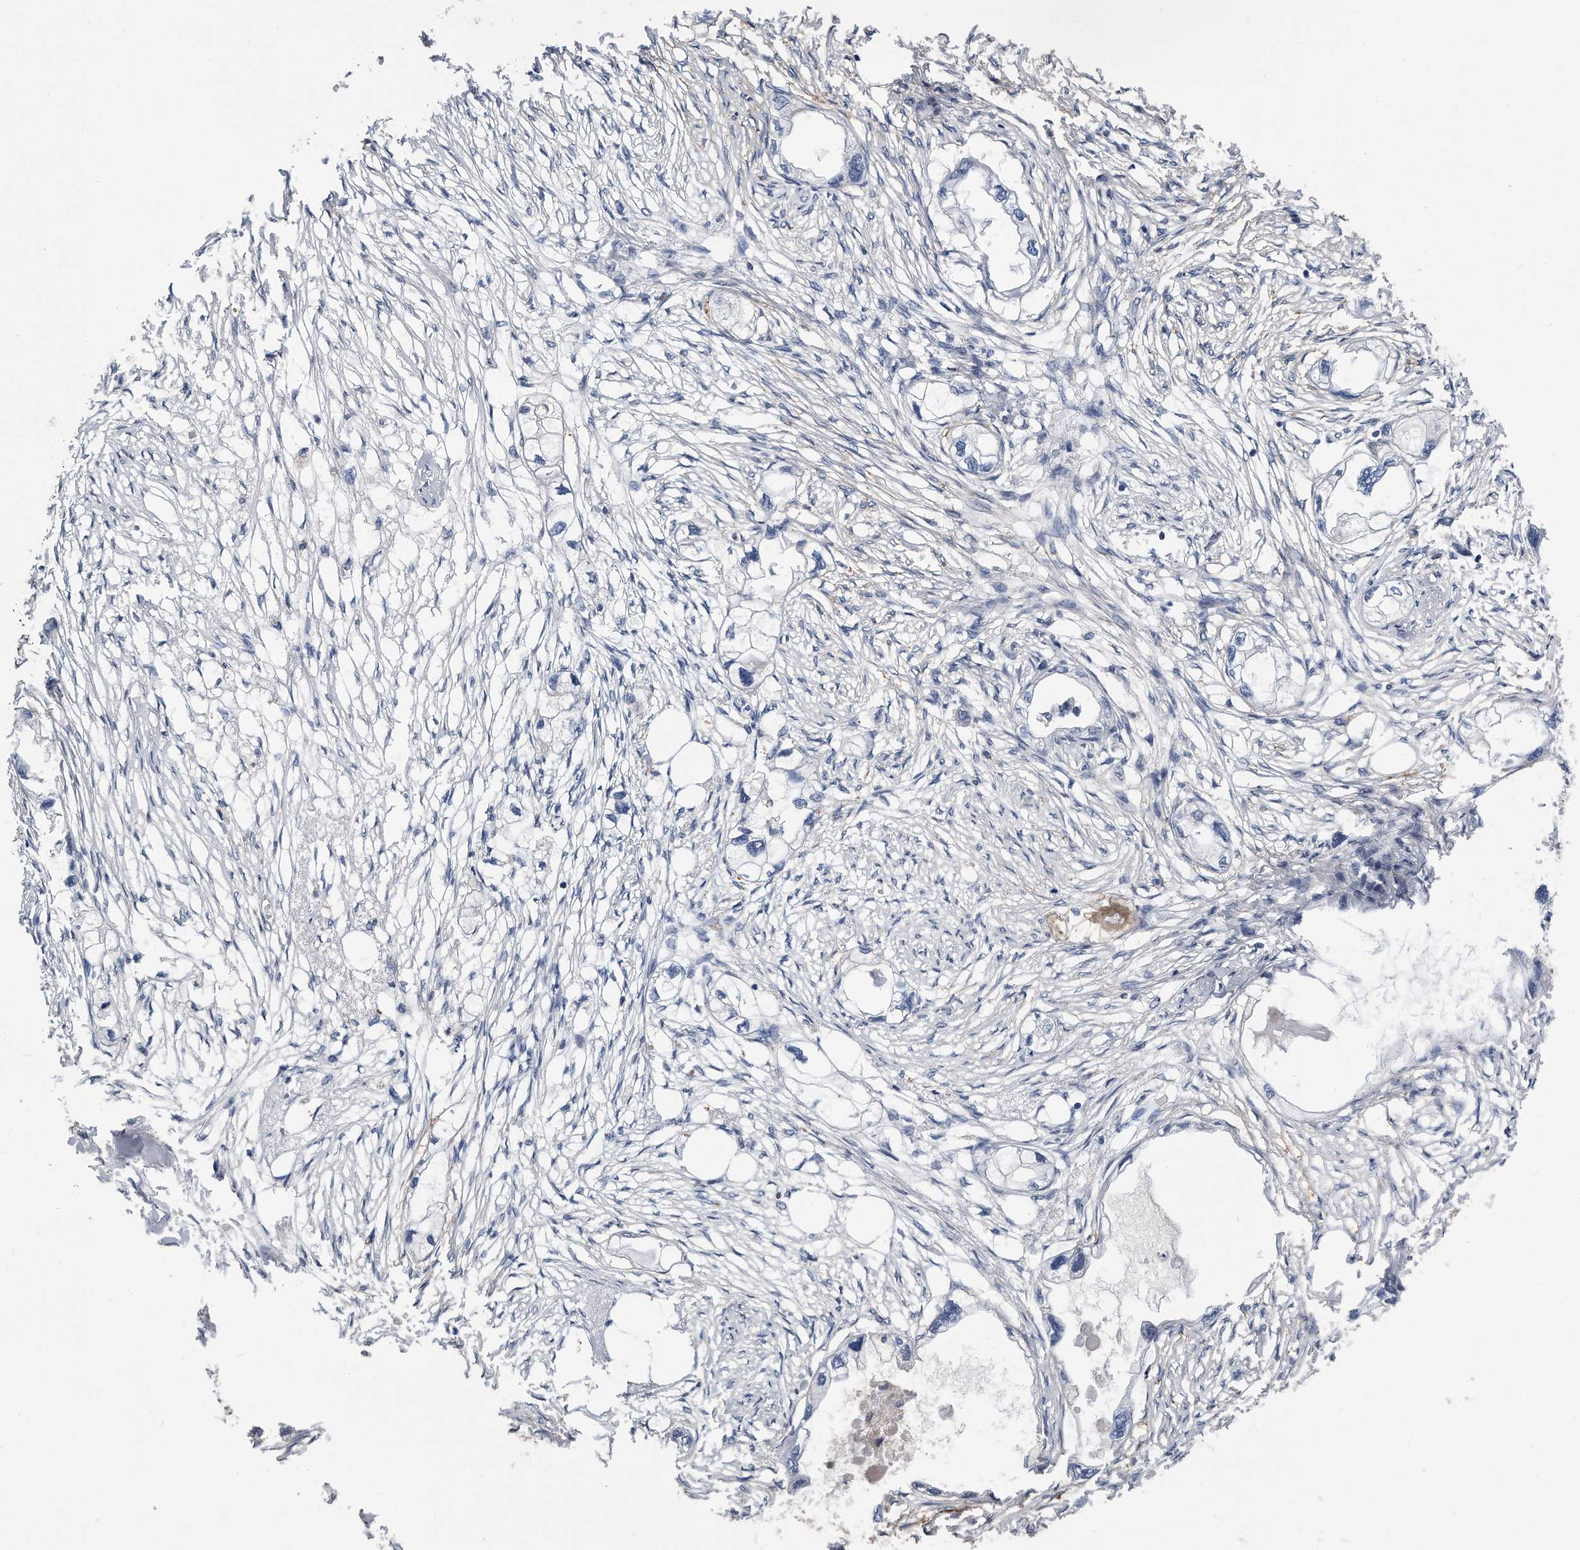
{"staining": {"intensity": "negative", "quantity": "none", "location": "none"}, "tissue": "endometrial cancer", "cell_type": "Tumor cells", "image_type": "cancer", "snomed": [{"axis": "morphology", "description": "Adenocarcinoma, NOS"}, {"axis": "morphology", "description": "Adenocarcinoma, metastatic, NOS"}, {"axis": "topography", "description": "Adipose tissue"}, {"axis": "topography", "description": "Endometrium"}], "caption": "Tumor cells are negative for brown protein staining in metastatic adenocarcinoma (endometrial).", "gene": "GPC1", "patient": {"sex": "female", "age": 67}}